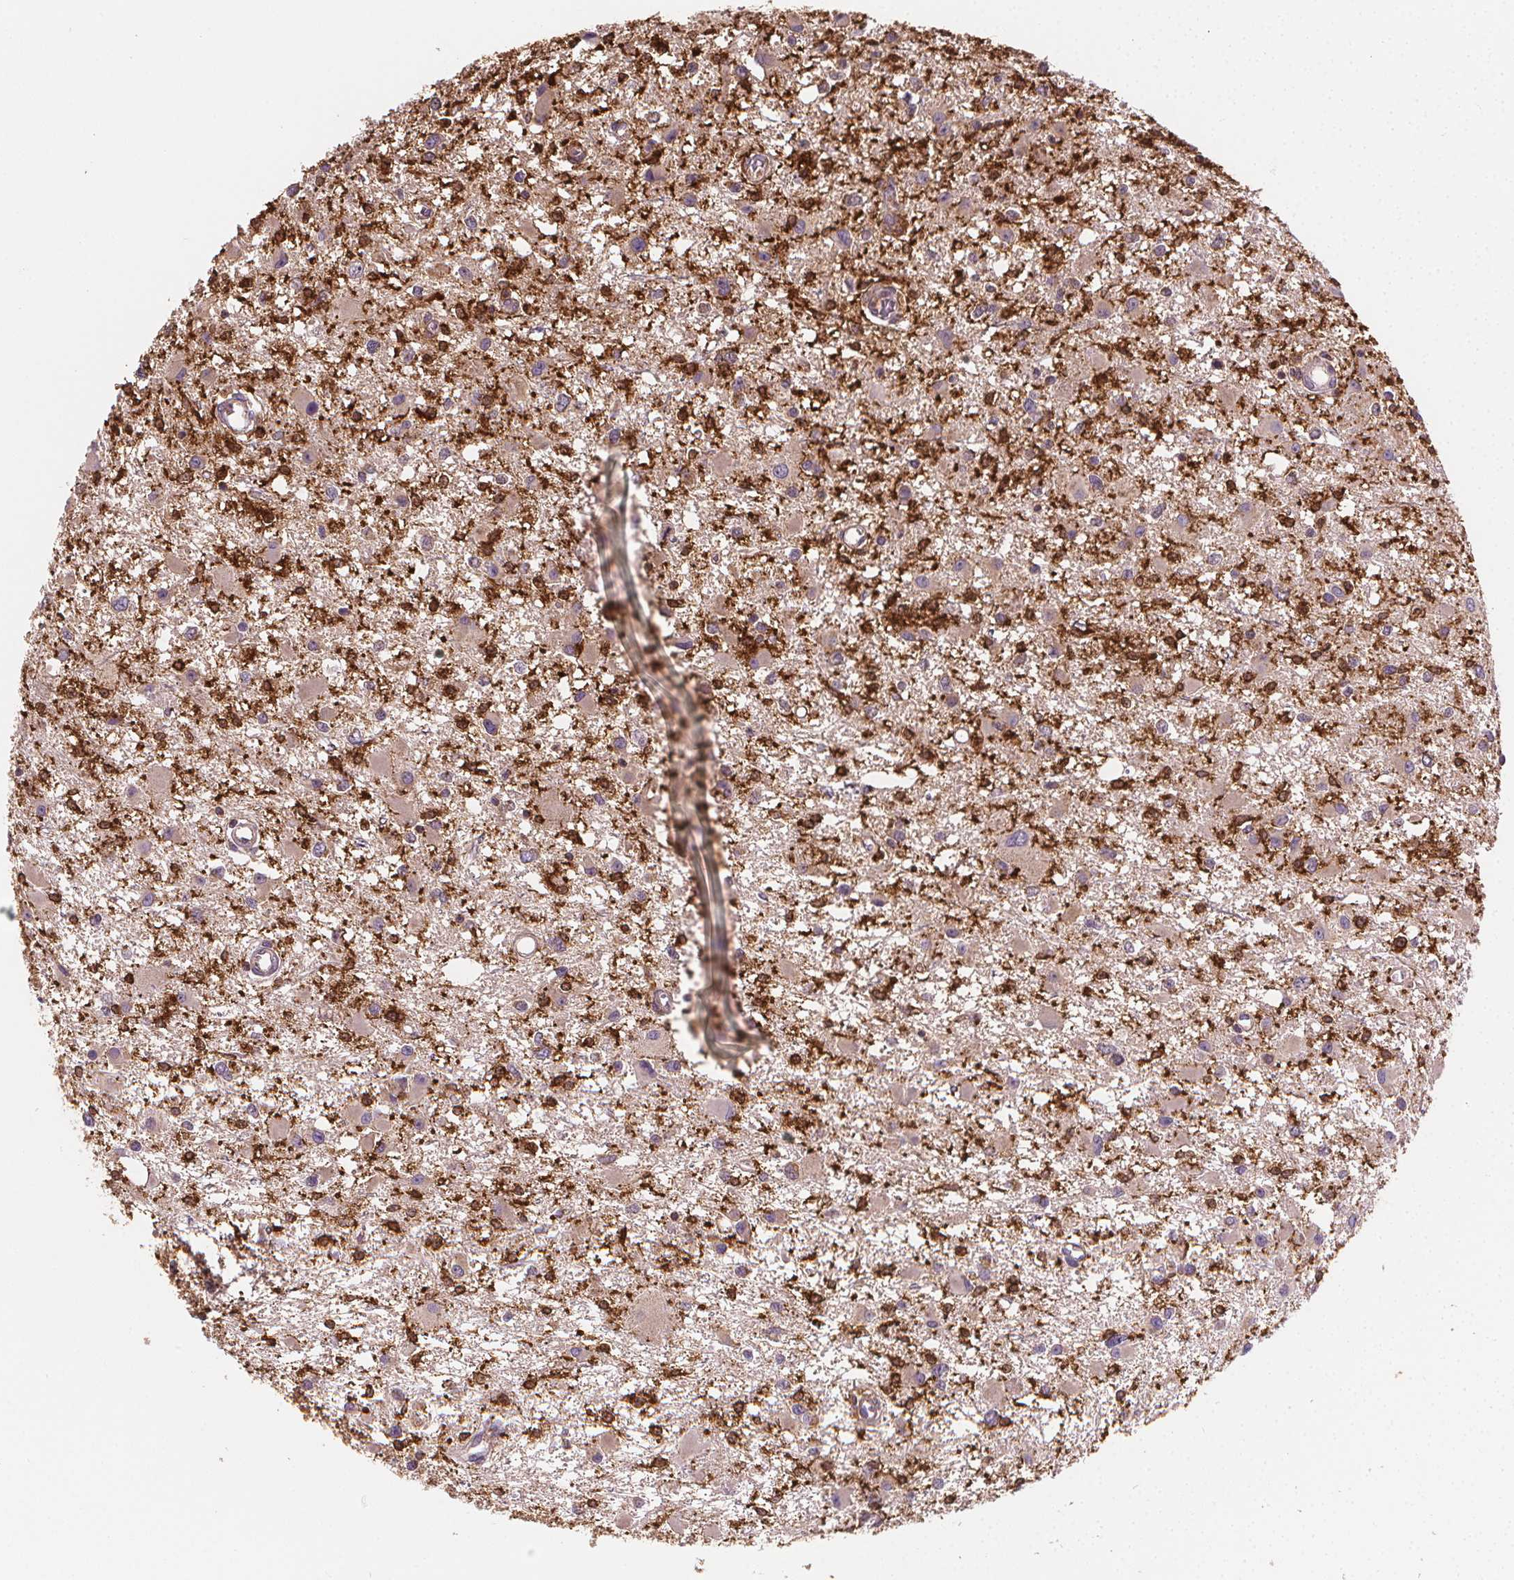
{"staining": {"intensity": "negative", "quantity": "none", "location": "none"}, "tissue": "glioma", "cell_type": "Tumor cells", "image_type": "cancer", "snomed": [{"axis": "morphology", "description": "Glioma, malignant, High grade"}, {"axis": "topography", "description": "Brain"}], "caption": "Immunohistochemistry (IHC) of human high-grade glioma (malignant) displays no expression in tumor cells.", "gene": "RAB20", "patient": {"sex": "male", "age": 54}}